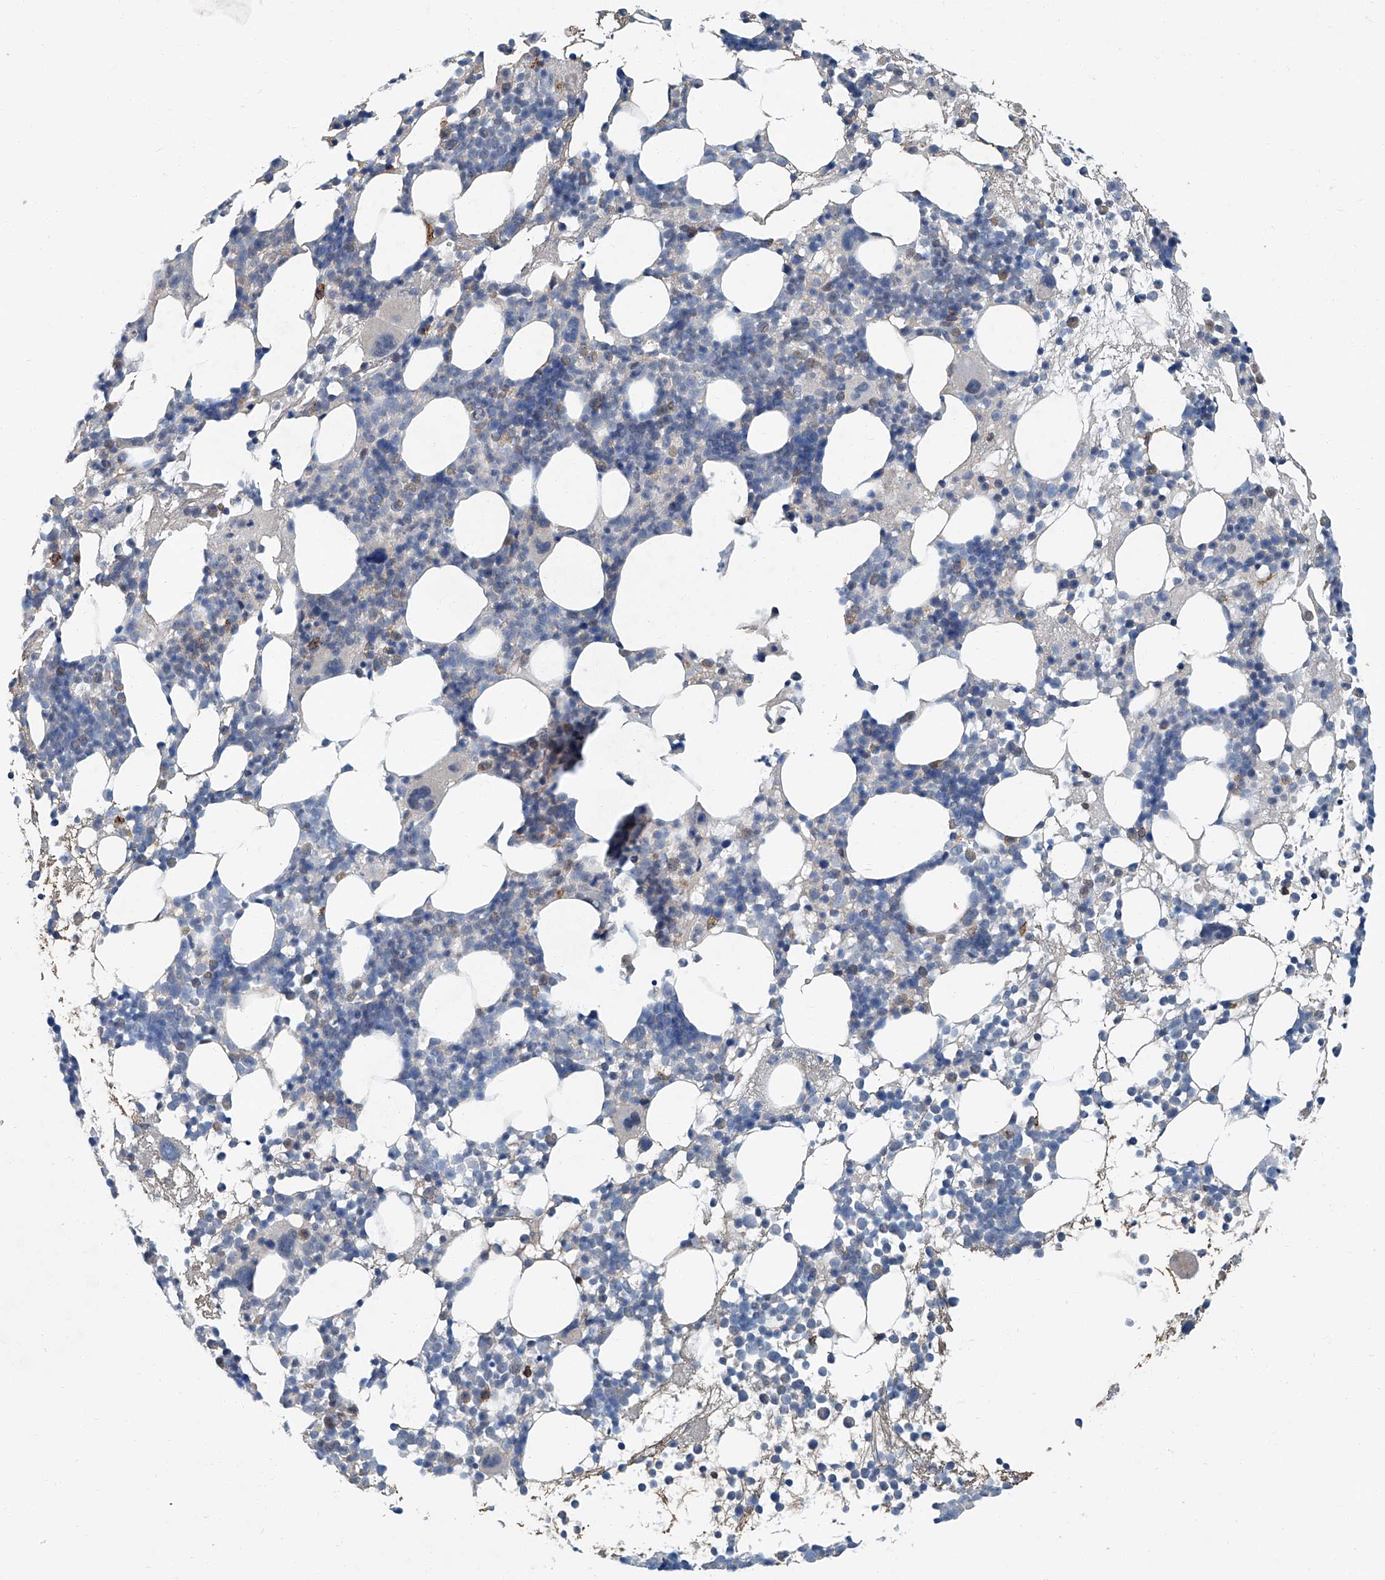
{"staining": {"intensity": "weak", "quantity": "<25%", "location": "cytoplasmic/membranous"}, "tissue": "bone marrow", "cell_type": "Hematopoietic cells", "image_type": "normal", "snomed": [{"axis": "morphology", "description": "Normal tissue, NOS"}, {"axis": "topography", "description": "Bone marrow"}], "caption": "DAB (3,3'-diaminobenzidine) immunohistochemical staining of unremarkable human bone marrow displays no significant positivity in hematopoietic cells. (DAB (3,3'-diaminobenzidine) IHC, high magnification).", "gene": "CLK1", "patient": {"sex": "female", "age": 57}}